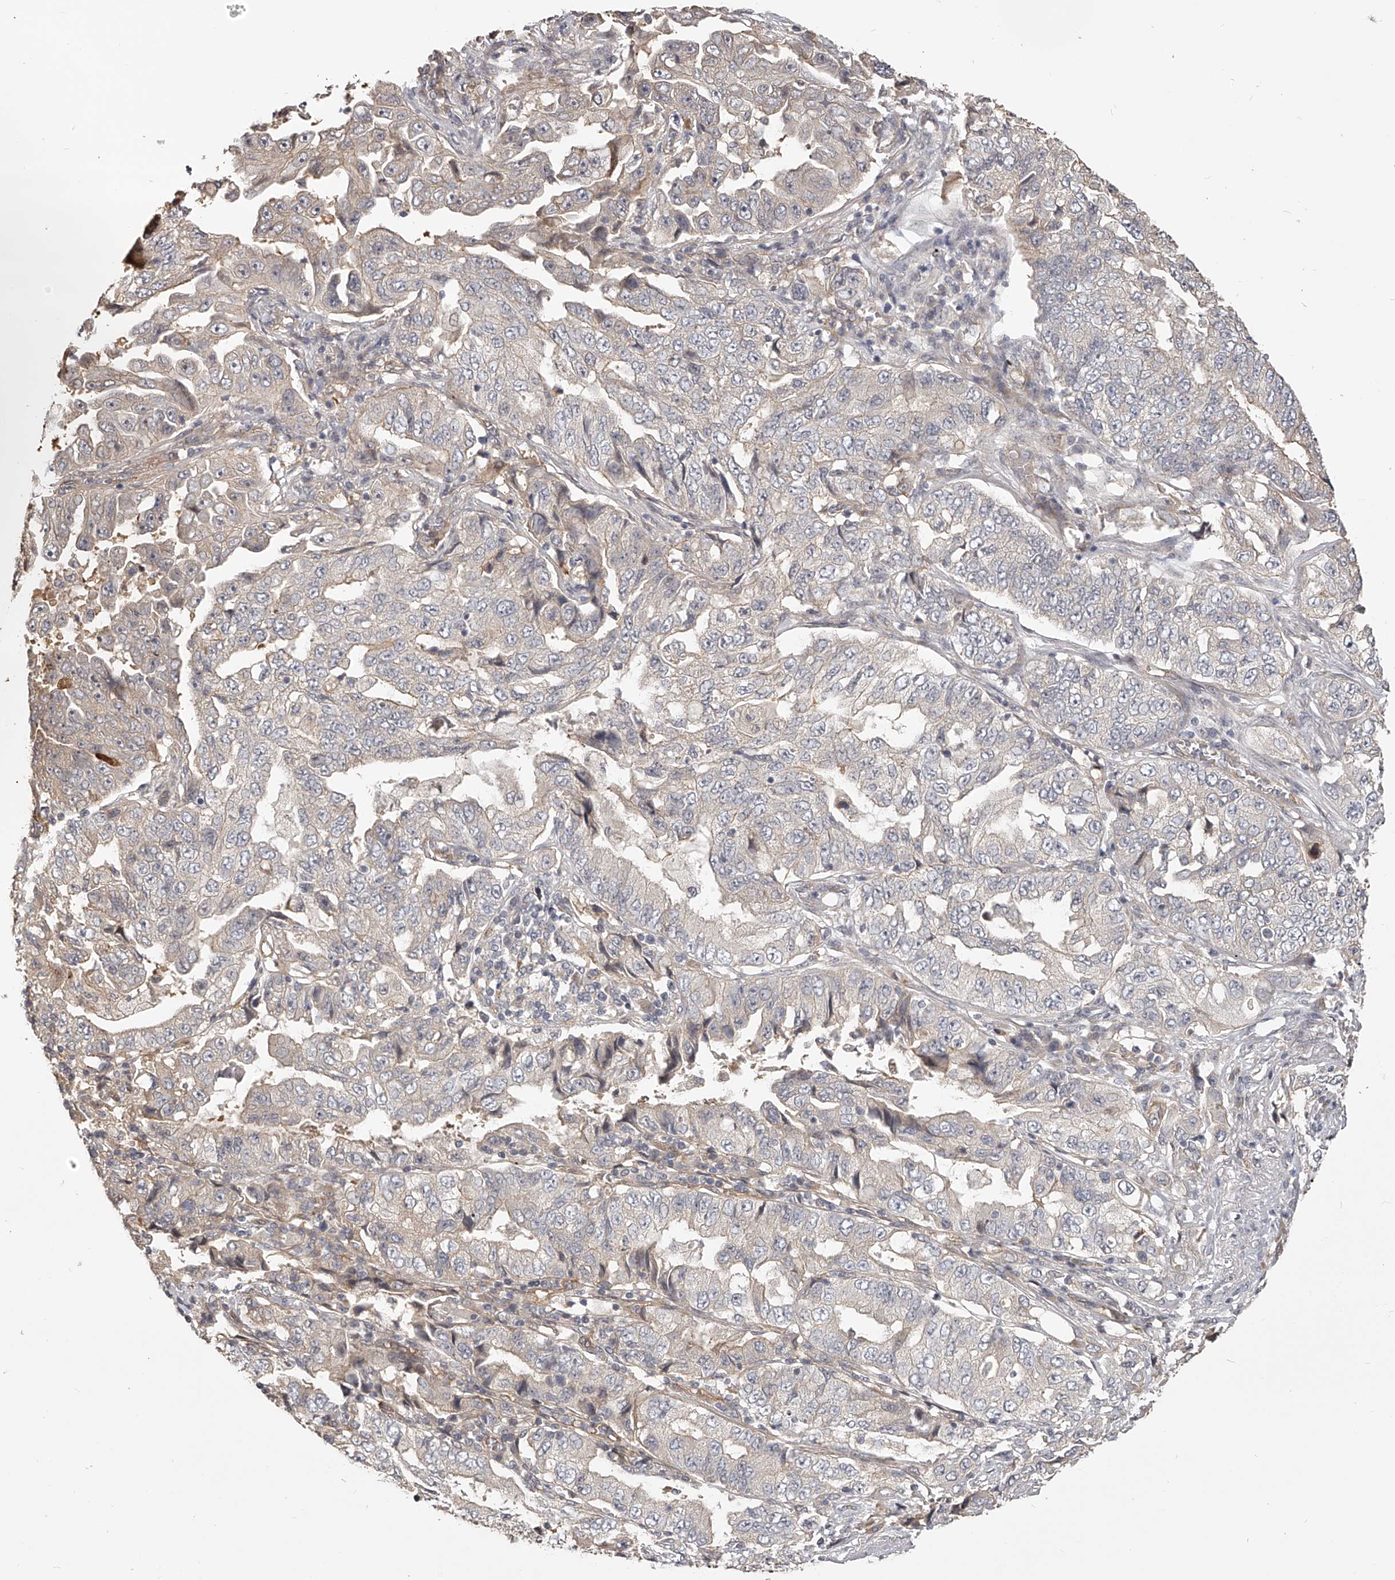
{"staining": {"intensity": "negative", "quantity": "none", "location": "none"}, "tissue": "lung cancer", "cell_type": "Tumor cells", "image_type": "cancer", "snomed": [{"axis": "morphology", "description": "Adenocarcinoma, NOS"}, {"axis": "topography", "description": "Lung"}], "caption": "DAB (3,3'-diaminobenzidine) immunohistochemical staining of lung adenocarcinoma exhibits no significant staining in tumor cells.", "gene": "ZNF582", "patient": {"sex": "female", "age": 51}}